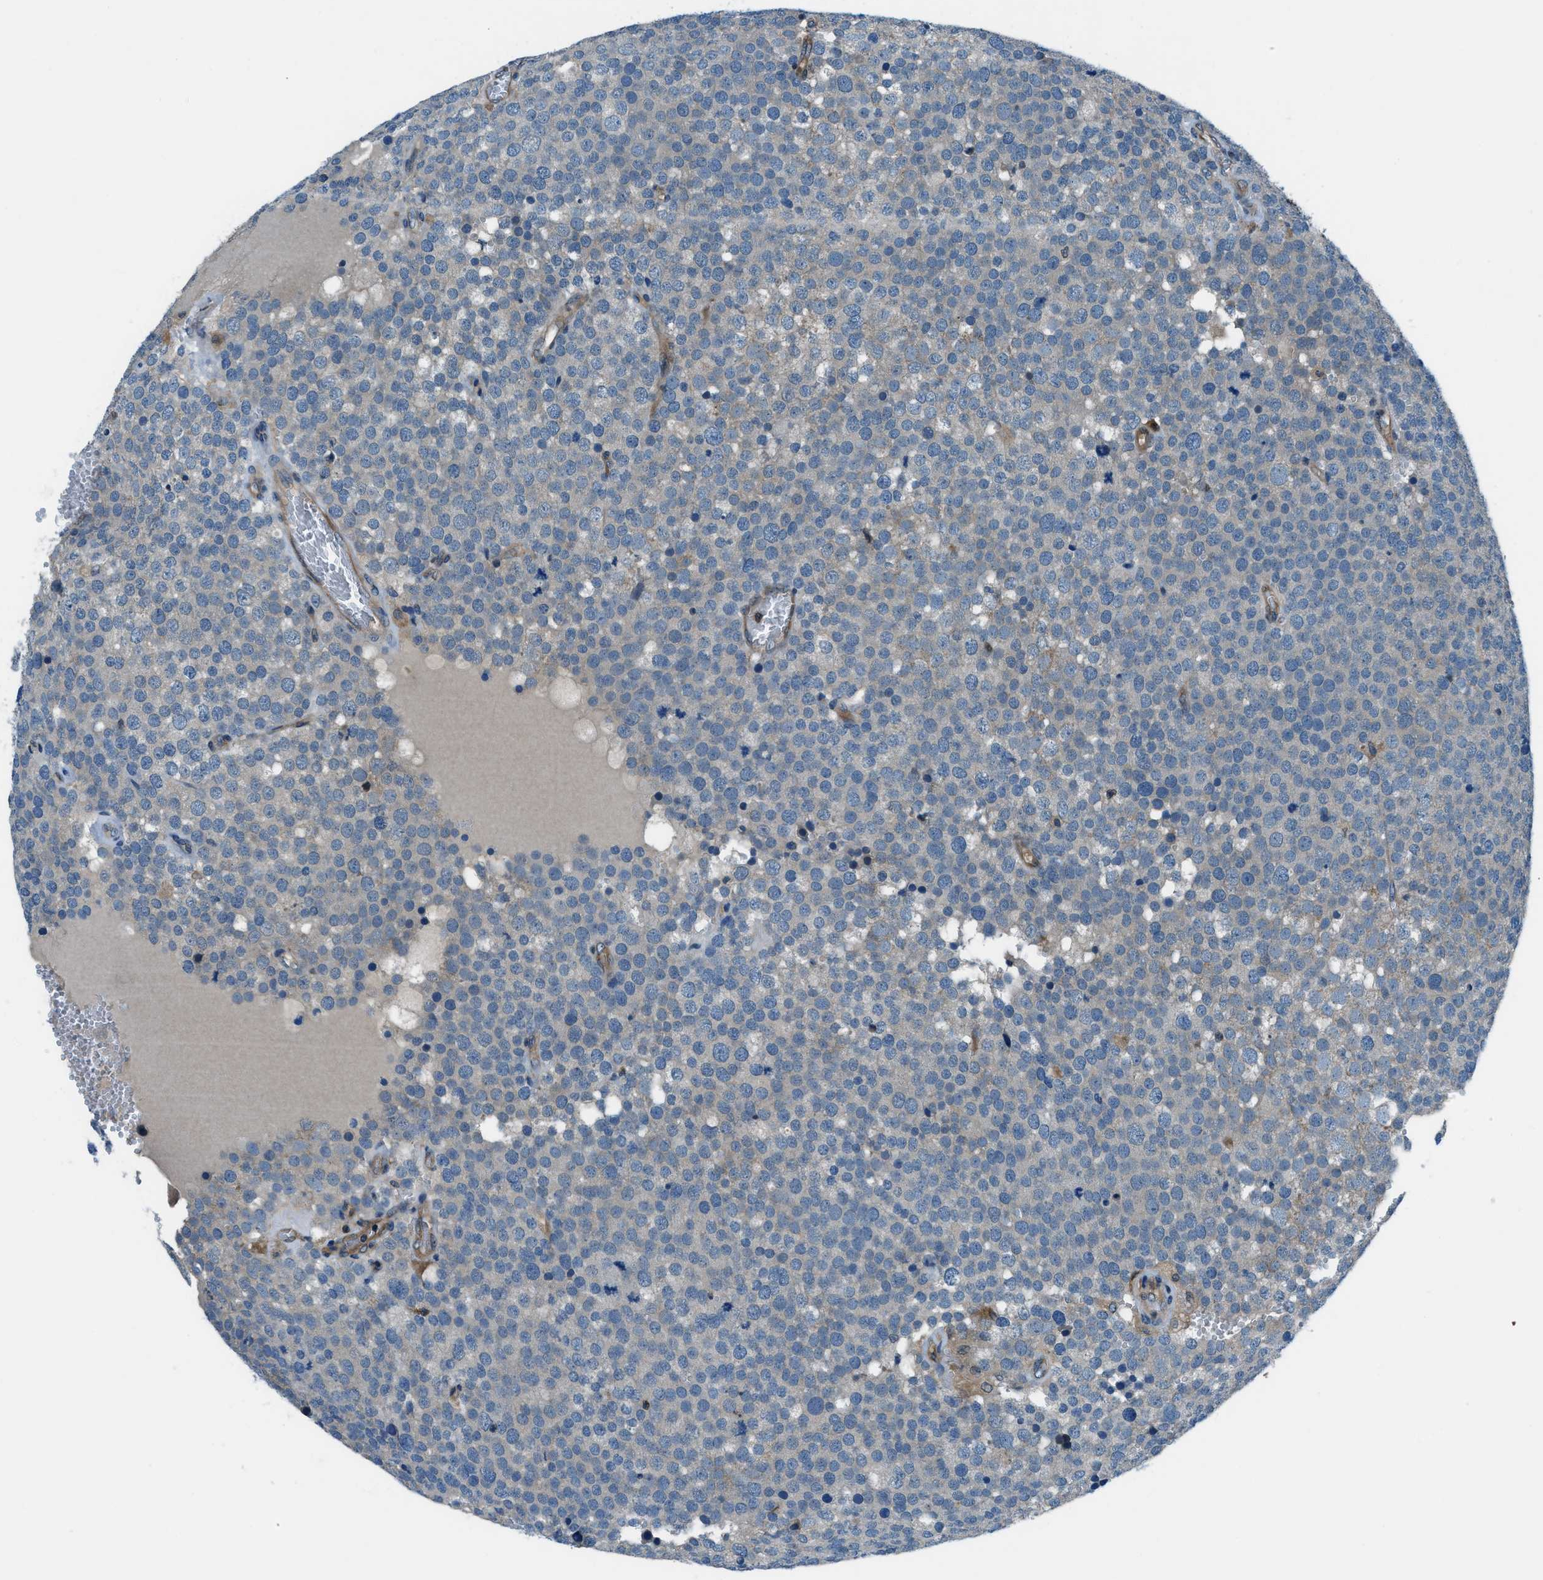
{"staining": {"intensity": "negative", "quantity": "none", "location": "none"}, "tissue": "testis cancer", "cell_type": "Tumor cells", "image_type": "cancer", "snomed": [{"axis": "morphology", "description": "Normal tissue, NOS"}, {"axis": "morphology", "description": "Seminoma, NOS"}, {"axis": "topography", "description": "Testis"}], "caption": "An immunohistochemistry image of testis cancer (seminoma) is shown. There is no staining in tumor cells of testis cancer (seminoma).", "gene": "HEBP2", "patient": {"sex": "male", "age": 71}}